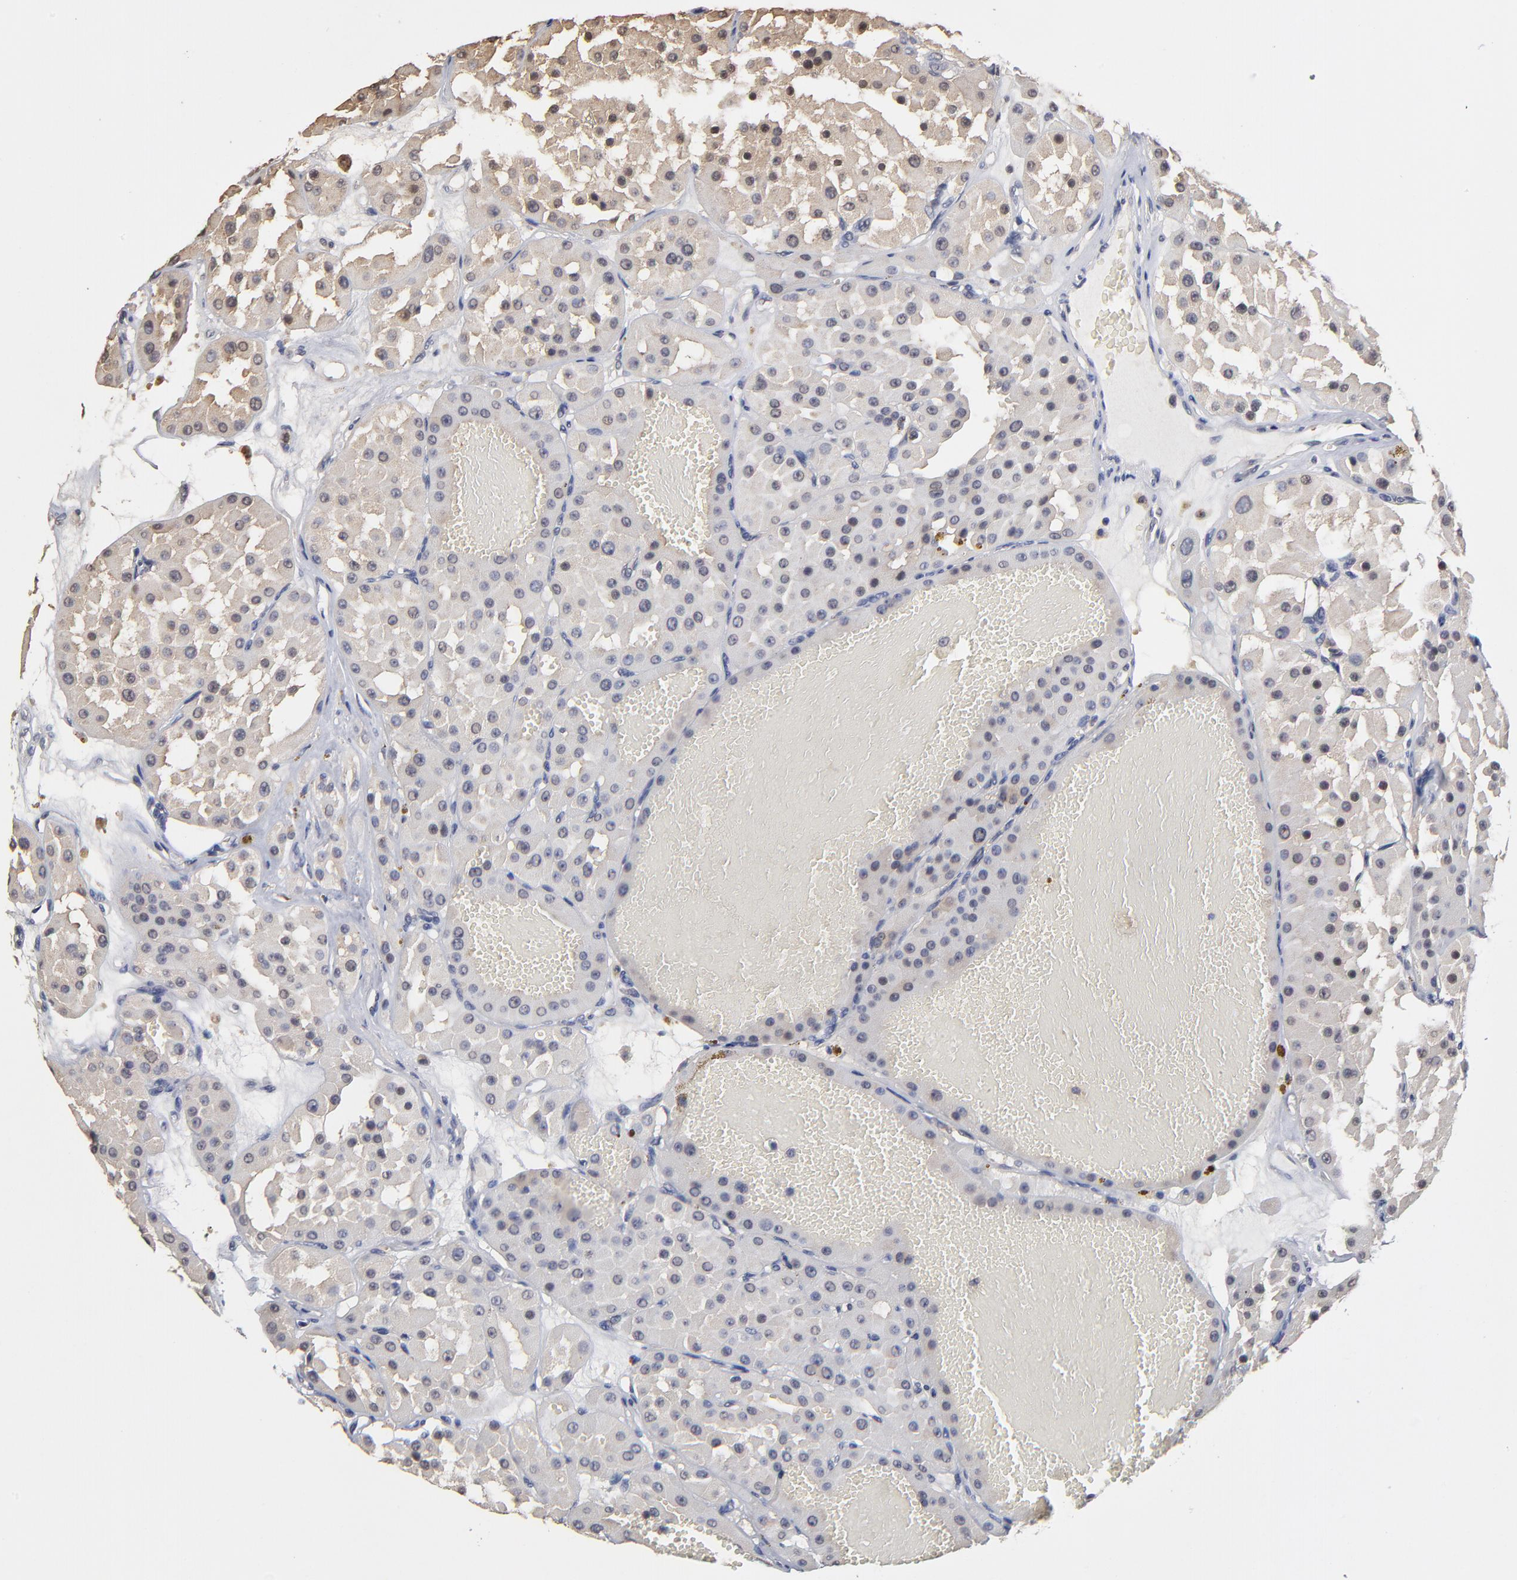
{"staining": {"intensity": "negative", "quantity": "none", "location": "none"}, "tissue": "renal cancer", "cell_type": "Tumor cells", "image_type": "cancer", "snomed": [{"axis": "morphology", "description": "Adenocarcinoma, uncertain malignant potential"}, {"axis": "topography", "description": "Kidney"}], "caption": "An immunohistochemistry micrograph of renal cancer is shown. There is no staining in tumor cells of renal cancer. (Stains: DAB (3,3'-diaminobenzidine) immunohistochemistry (IHC) with hematoxylin counter stain, Microscopy: brightfield microscopy at high magnification).", "gene": "ASB8", "patient": {"sex": "male", "age": 63}}